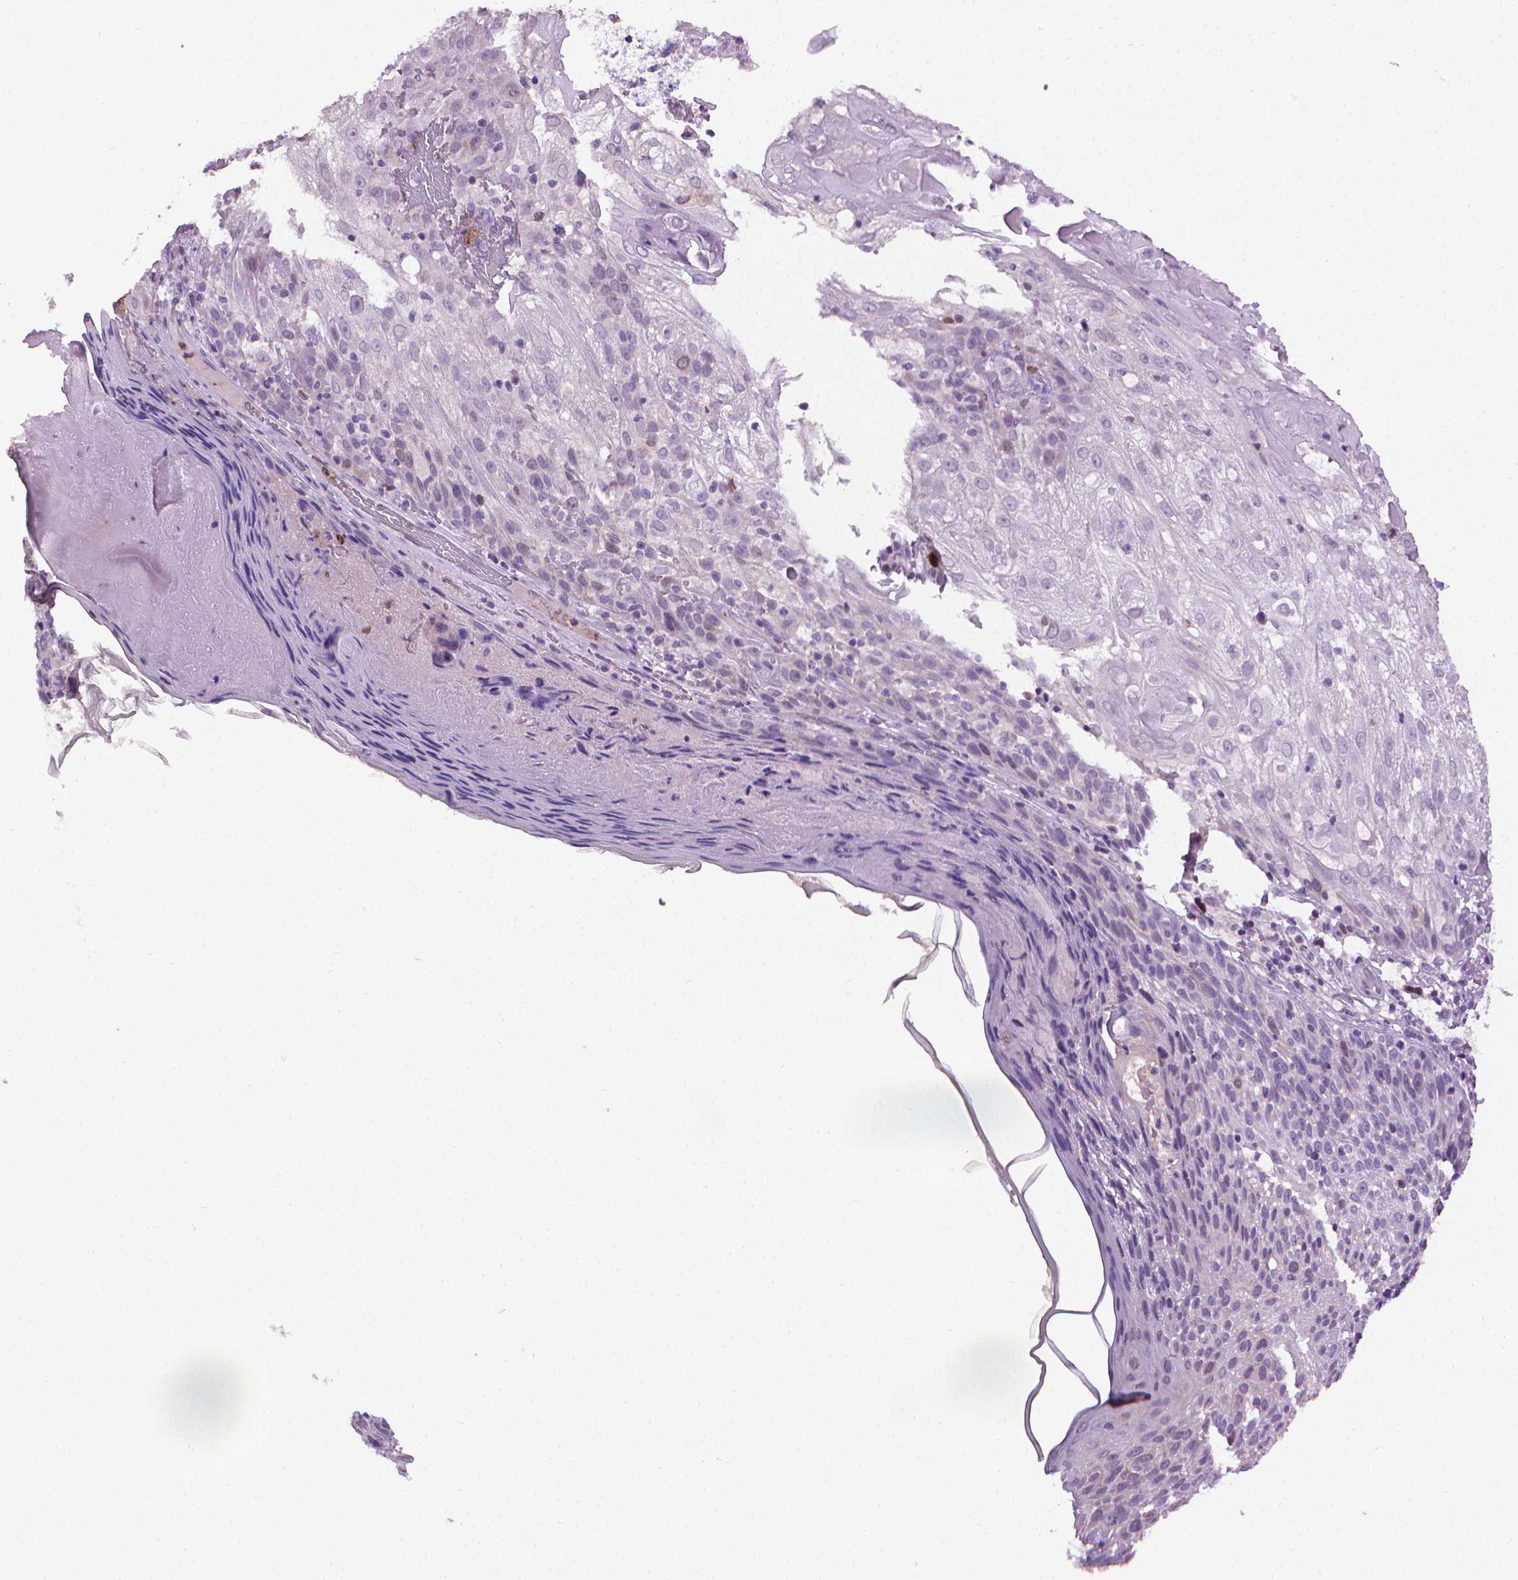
{"staining": {"intensity": "negative", "quantity": "none", "location": "none"}, "tissue": "skin cancer", "cell_type": "Tumor cells", "image_type": "cancer", "snomed": [{"axis": "morphology", "description": "Normal tissue, NOS"}, {"axis": "morphology", "description": "Squamous cell carcinoma, NOS"}, {"axis": "topography", "description": "Skin"}], "caption": "A micrograph of squamous cell carcinoma (skin) stained for a protein displays no brown staining in tumor cells.", "gene": "CDKN2D", "patient": {"sex": "female", "age": 83}}